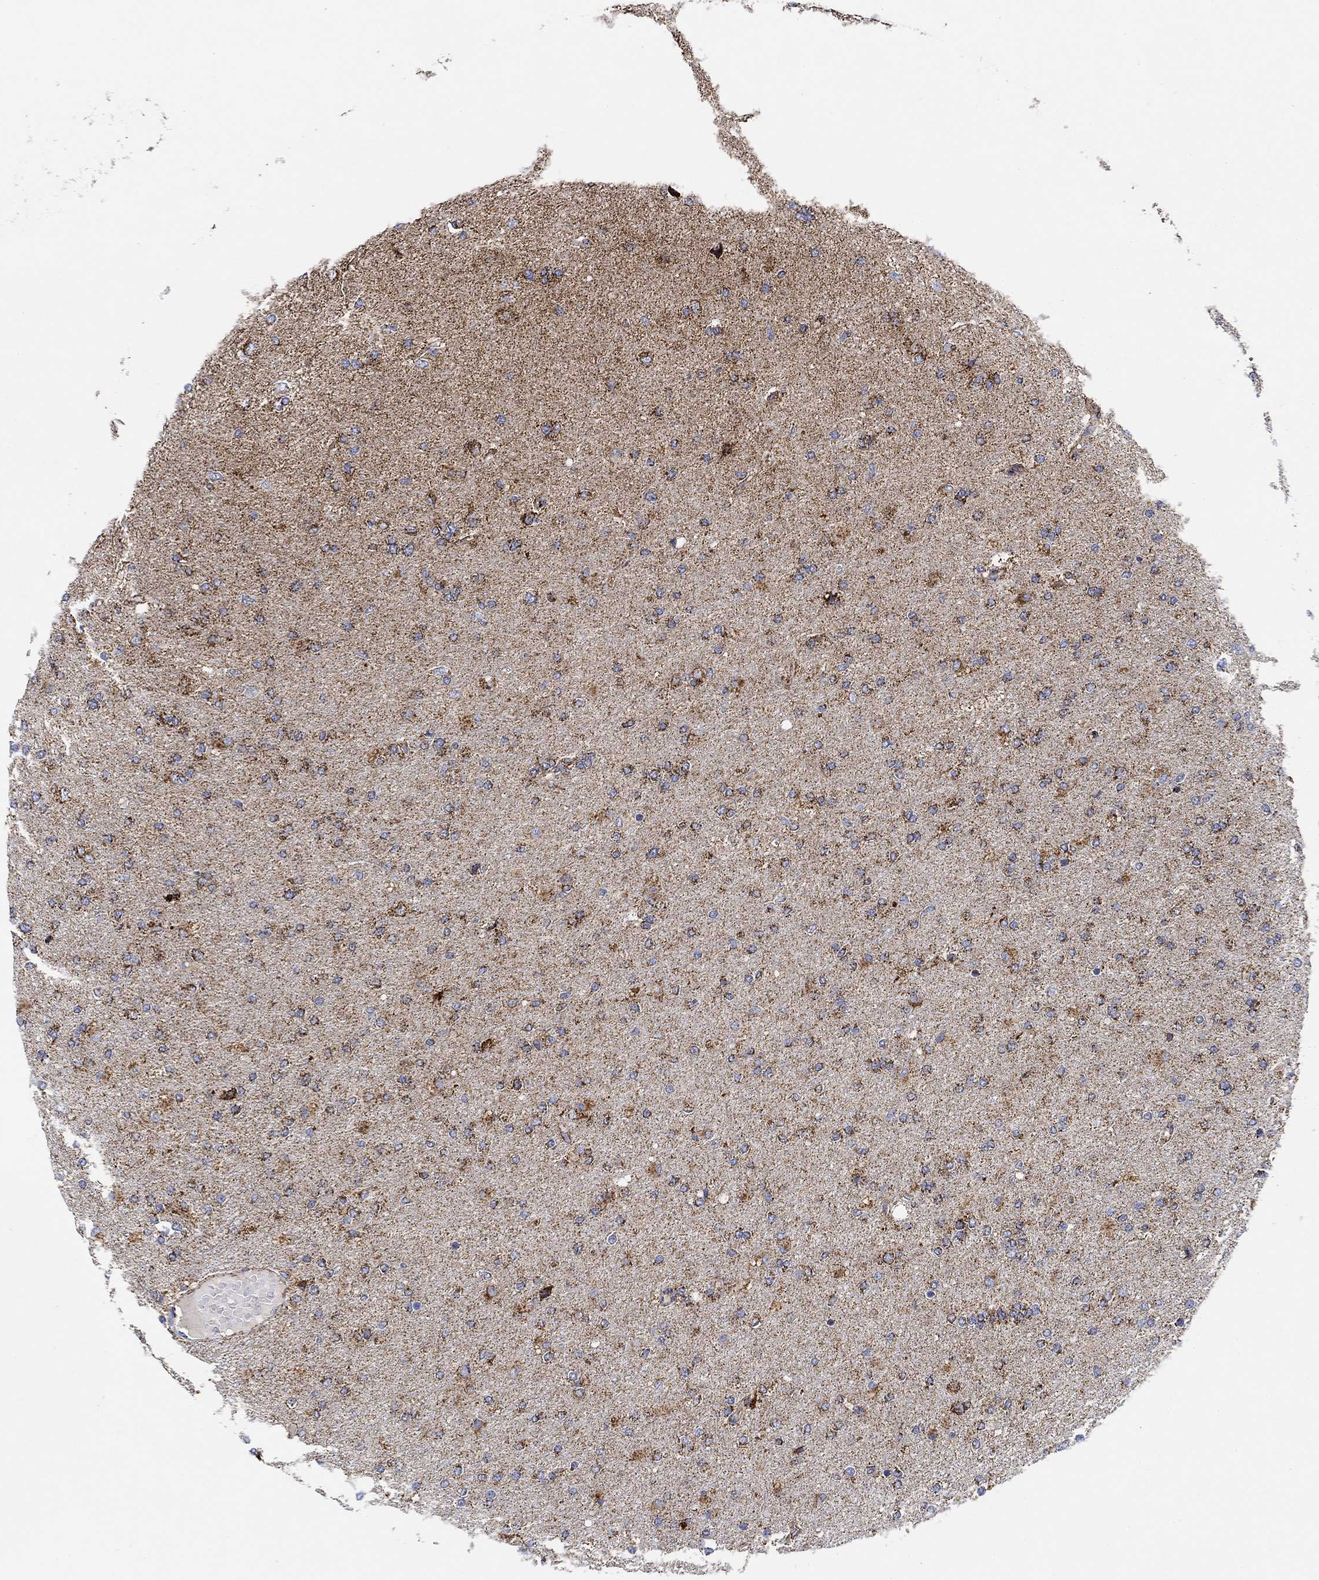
{"staining": {"intensity": "moderate", "quantity": "<25%", "location": "cytoplasmic/membranous"}, "tissue": "glioma", "cell_type": "Tumor cells", "image_type": "cancer", "snomed": [{"axis": "morphology", "description": "Glioma, malignant, High grade"}, {"axis": "topography", "description": "Cerebral cortex"}], "caption": "Malignant glioma (high-grade) stained with a protein marker exhibits moderate staining in tumor cells.", "gene": "NDUFS3", "patient": {"sex": "male", "age": 70}}